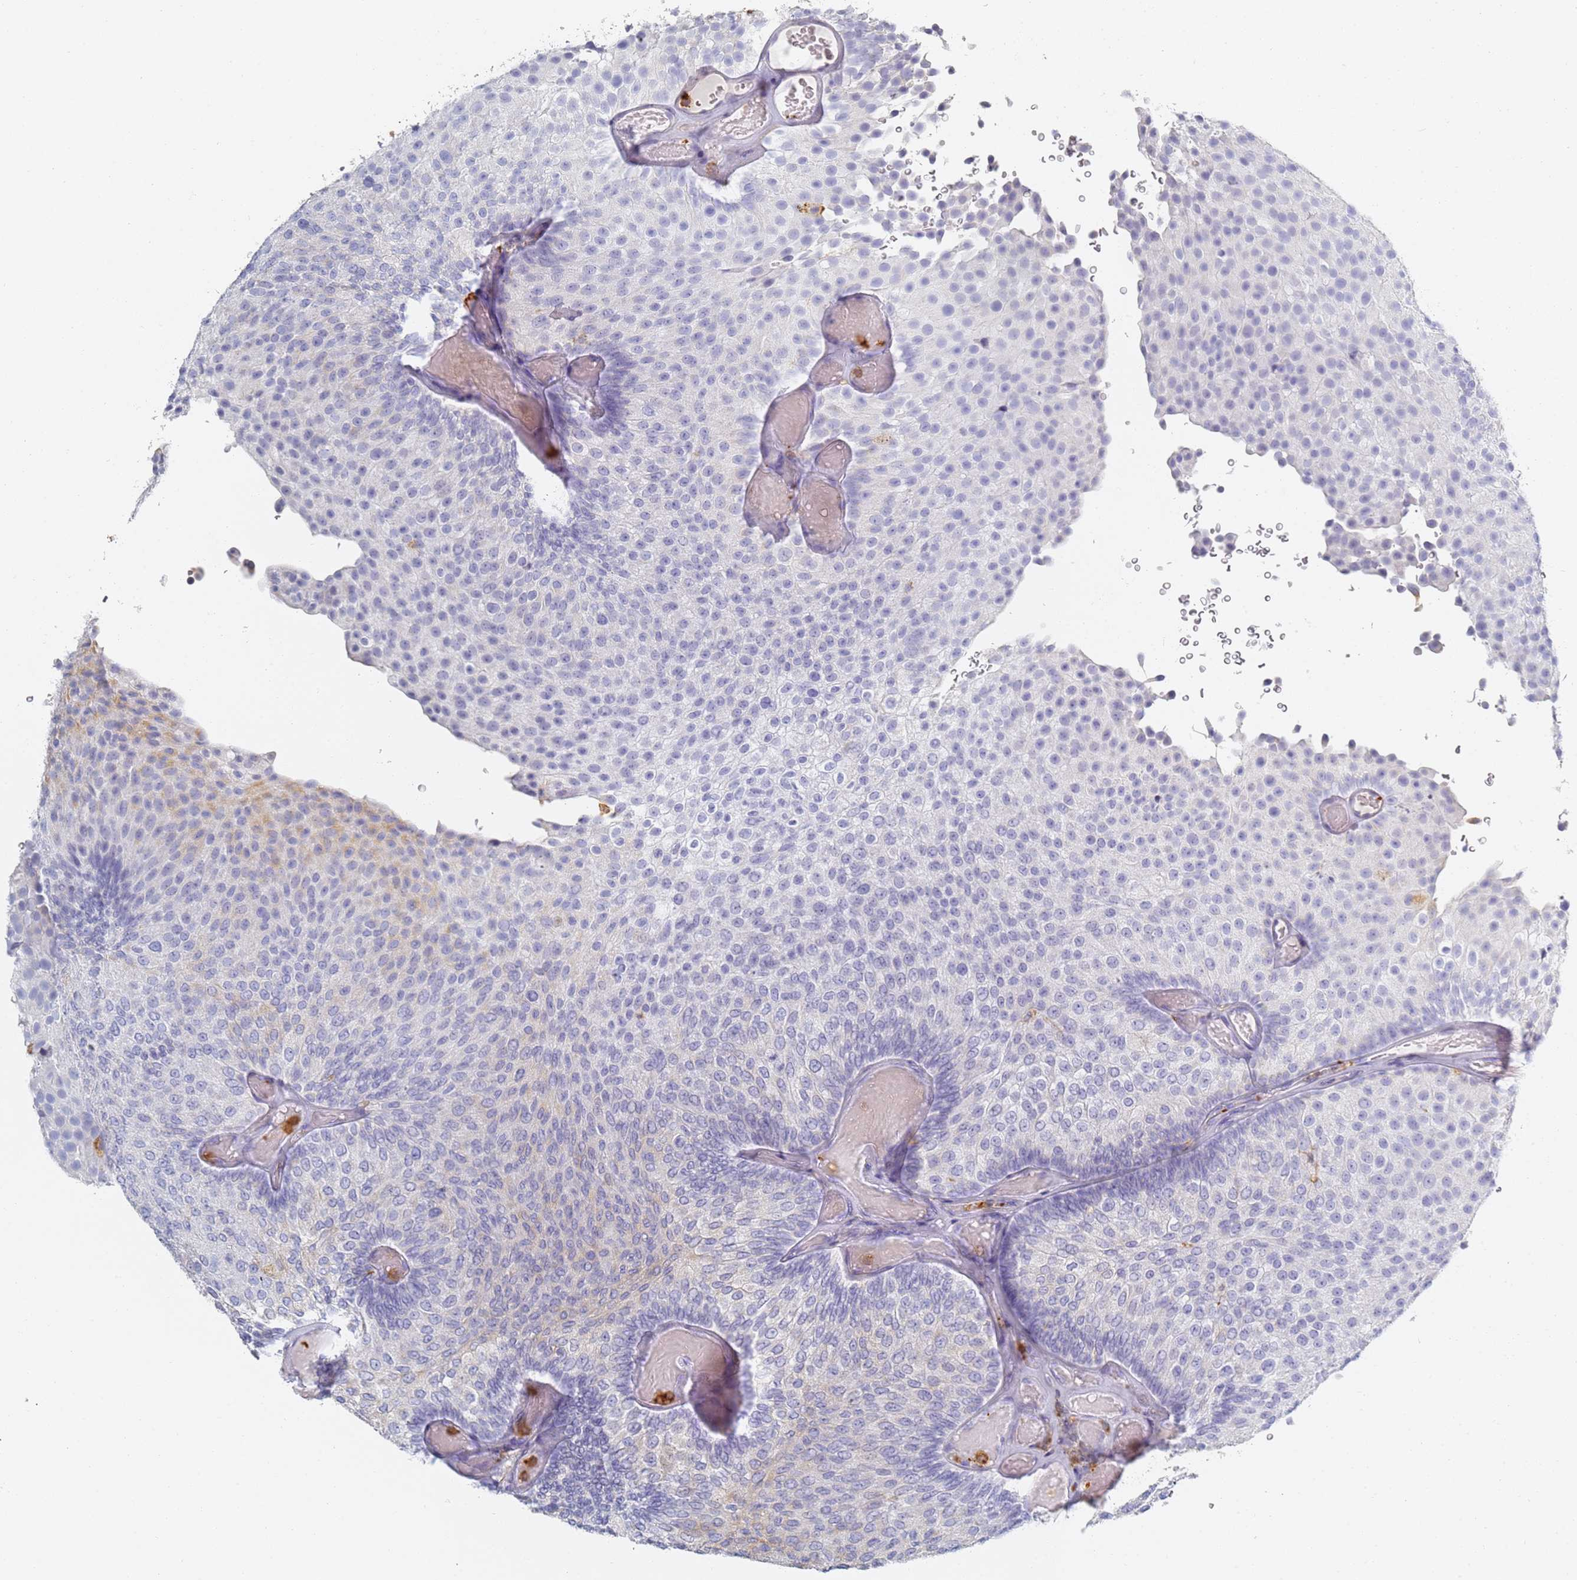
{"staining": {"intensity": "negative", "quantity": "none", "location": "none"}, "tissue": "urothelial cancer", "cell_type": "Tumor cells", "image_type": "cancer", "snomed": [{"axis": "morphology", "description": "Urothelial carcinoma, Low grade"}, {"axis": "topography", "description": "Urinary bladder"}], "caption": "The immunohistochemistry image has no significant positivity in tumor cells of low-grade urothelial carcinoma tissue. (Brightfield microscopy of DAB (3,3'-diaminobenzidine) immunohistochemistry (IHC) at high magnification).", "gene": "BIN2", "patient": {"sex": "male", "age": 78}}